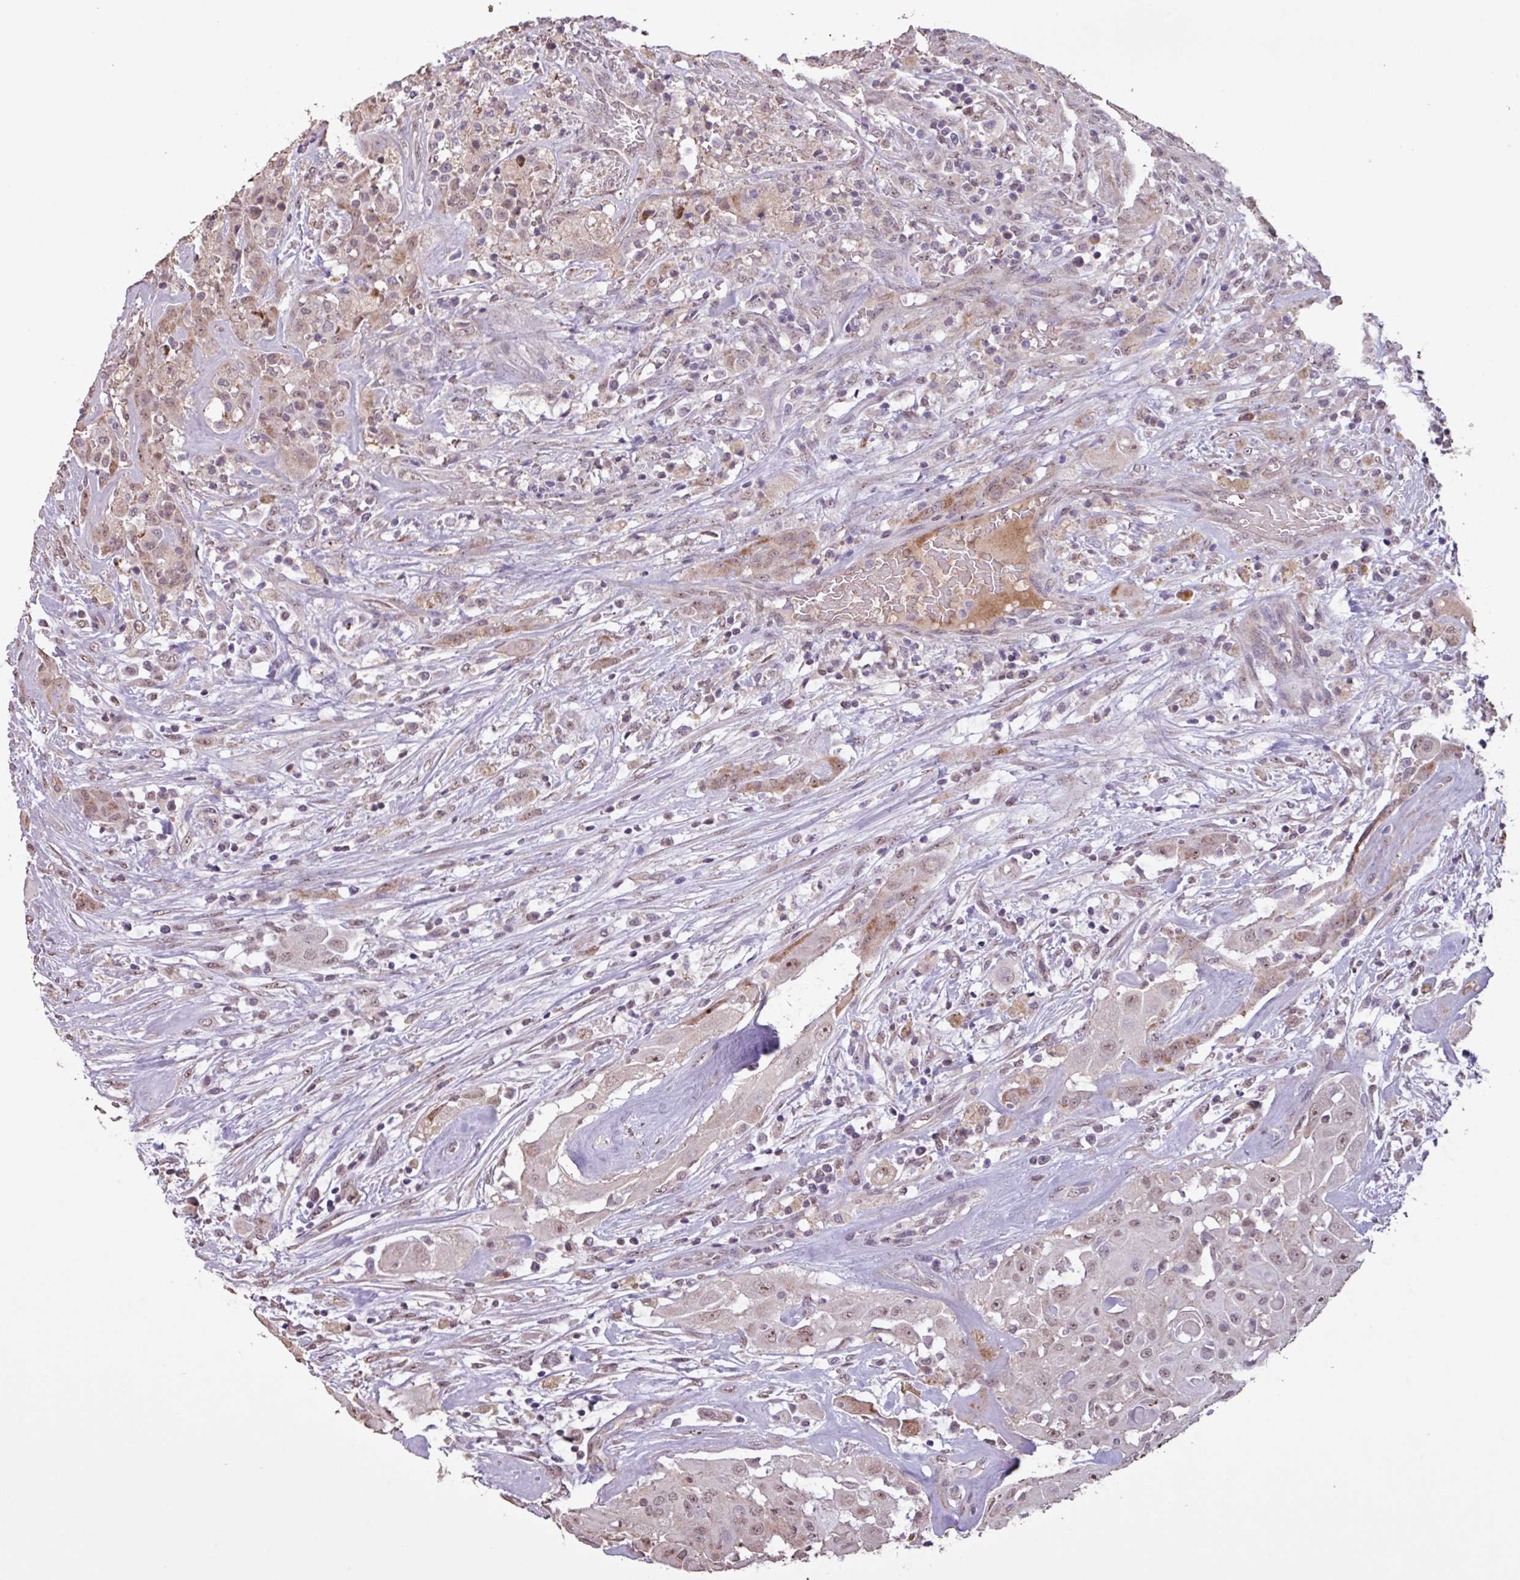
{"staining": {"intensity": "weak", "quantity": "25%-75%", "location": "nuclear"}, "tissue": "thyroid cancer", "cell_type": "Tumor cells", "image_type": "cancer", "snomed": [{"axis": "morphology", "description": "Papillary adenocarcinoma, NOS"}, {"axis": "topography", "description": "Thyroid gland"}], "caption": "There is low levels of weak nuclear positivity in tumor cells of thyroid cancer (papillary adenocarcinoma), as demonstrated by immunohistochemical staining (brown color).", "gene": "L3MBTL3", "patient": {"sex": "female", "age": 59}}